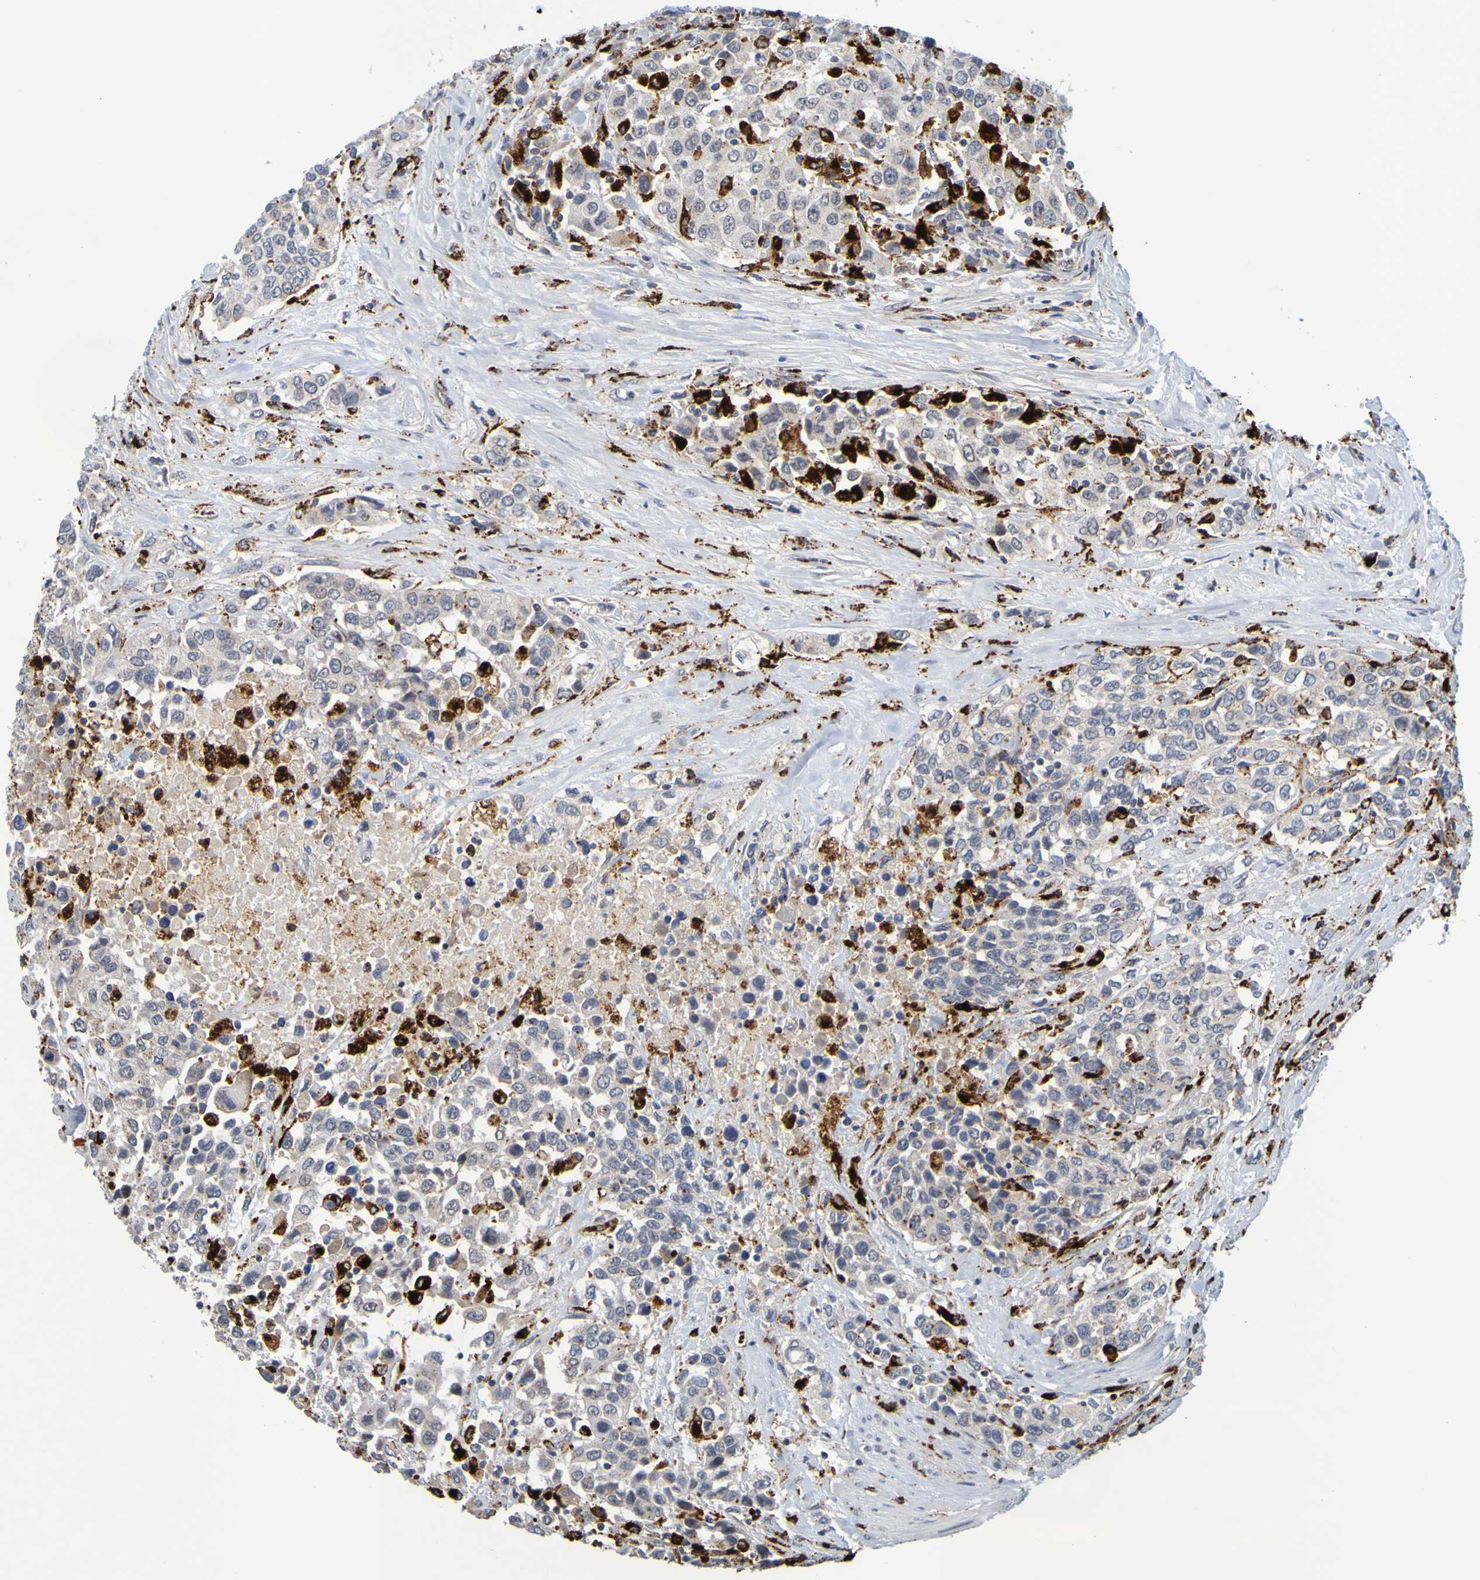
{"staining": {"intensity": "negative", "quantity": "none", "location": "none"}, "tissue": "urothelial cancer", "cell_type": "Tumor cells", "image_type": "cancer", "snomed": [{"axis": "morphology", "description": "Urothelial carcinoma, High grade"}, {"axis": "topography", "description": "Urinary bladder"}], "caption": "Immunohistochemical staining of human urothelial cancer exhibits no significant positivity in tumor cells.", "gene": "TPH1", "patient": {"sex": "female", "age": 80}}